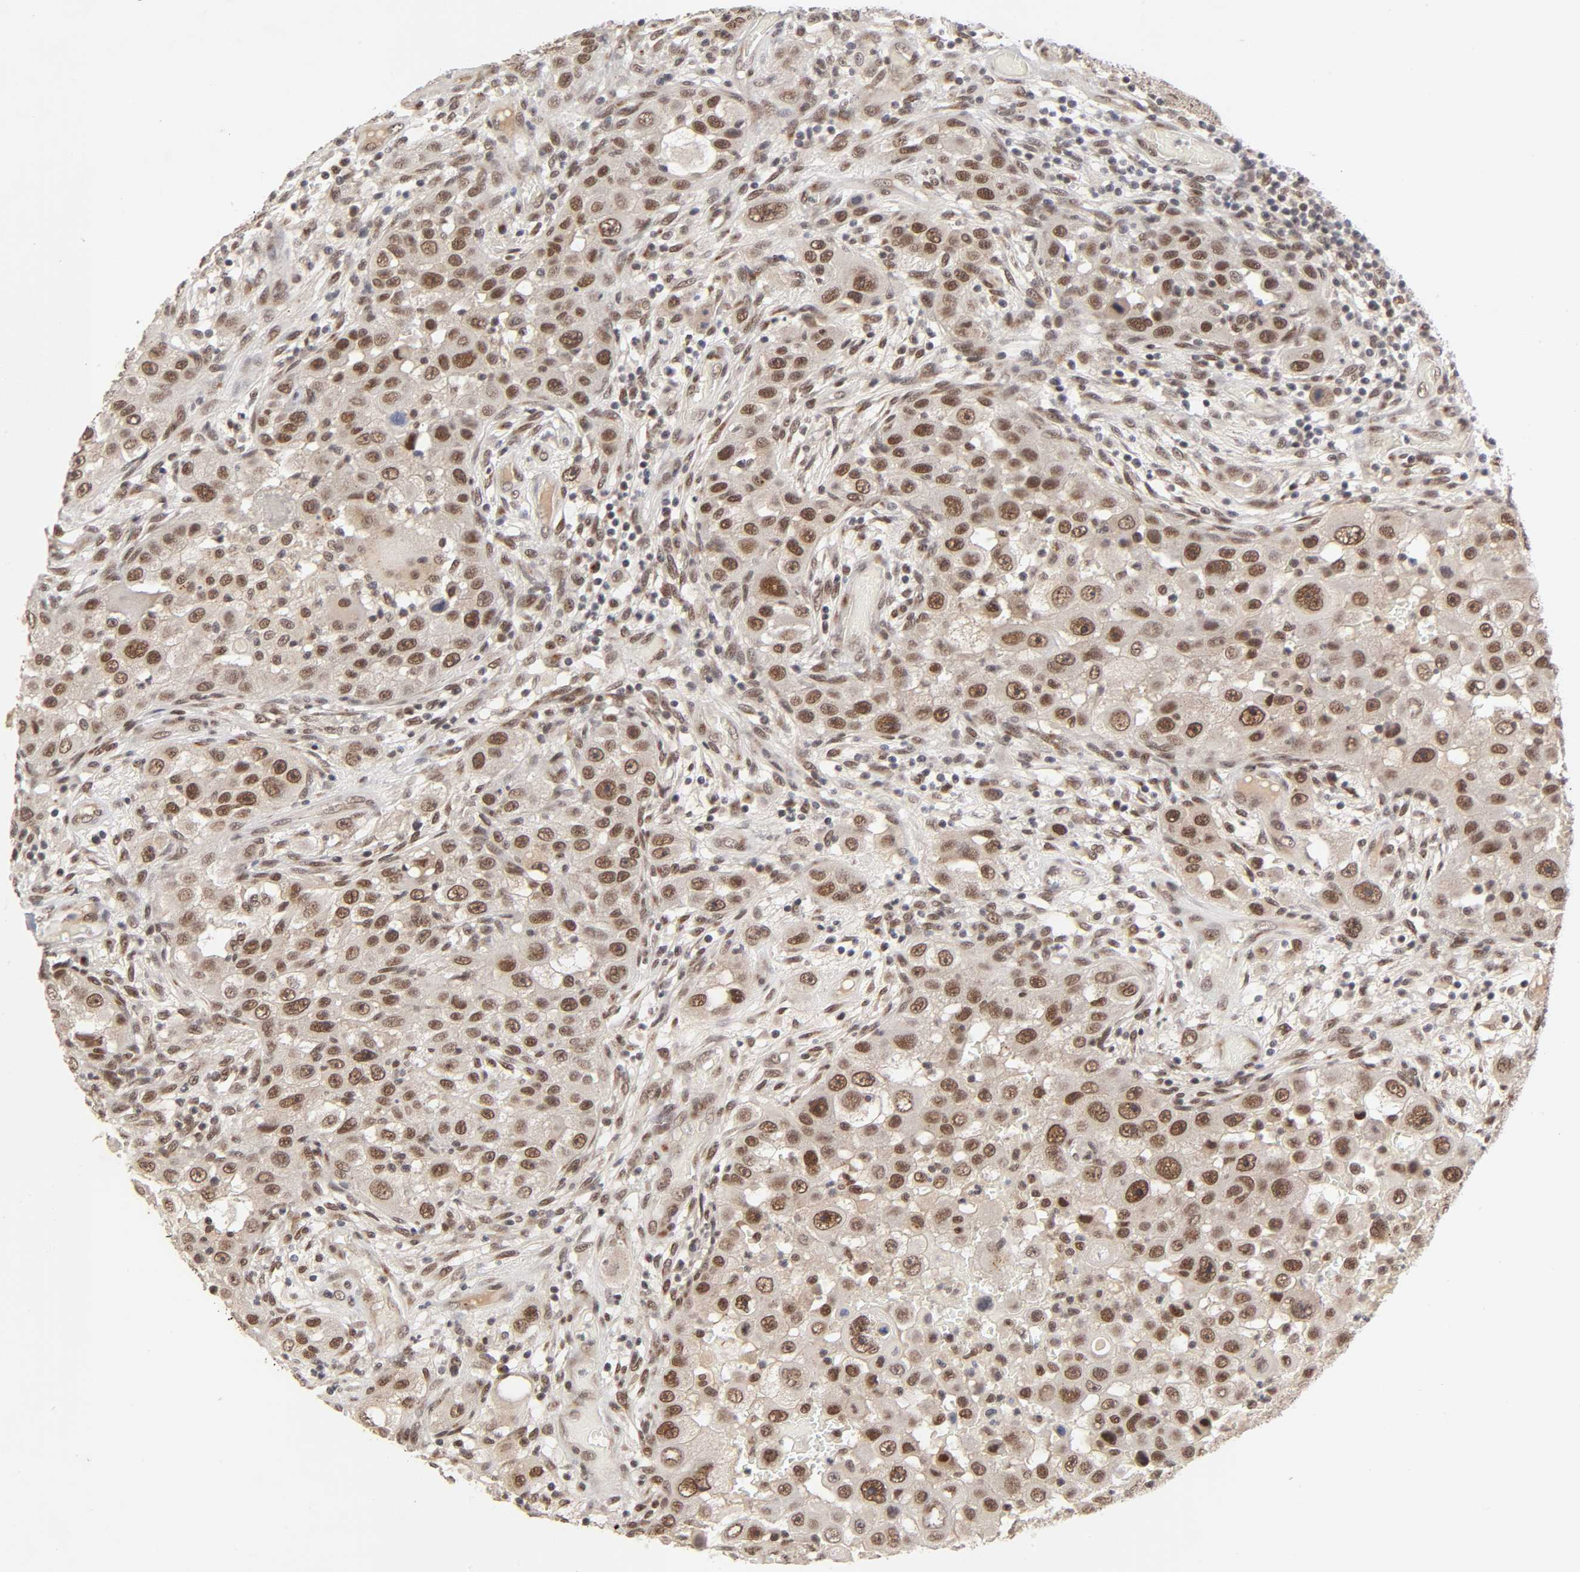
{"staining": {"intensity": "strong", "quantity": ">75%", "location": "cytoplasmic/membranous,nuclear"}, "tissue": "head and neck cancer", "cell_type": "Tumor cells", "image_type": "cancer", "snomed": [{"axis": "morphology", "description": "Carcinoma, NOS"}, {"axis": "topography", "description": "Head-Neck"}], "caption": "Tumor cells exhibit high levels of strong cytoplasmic/membranous and nuclear expression in approximately >75% of cells in head and neck carcinoma.", "gene": "EP300", "patient": {"sex": "male", "age": 87}}